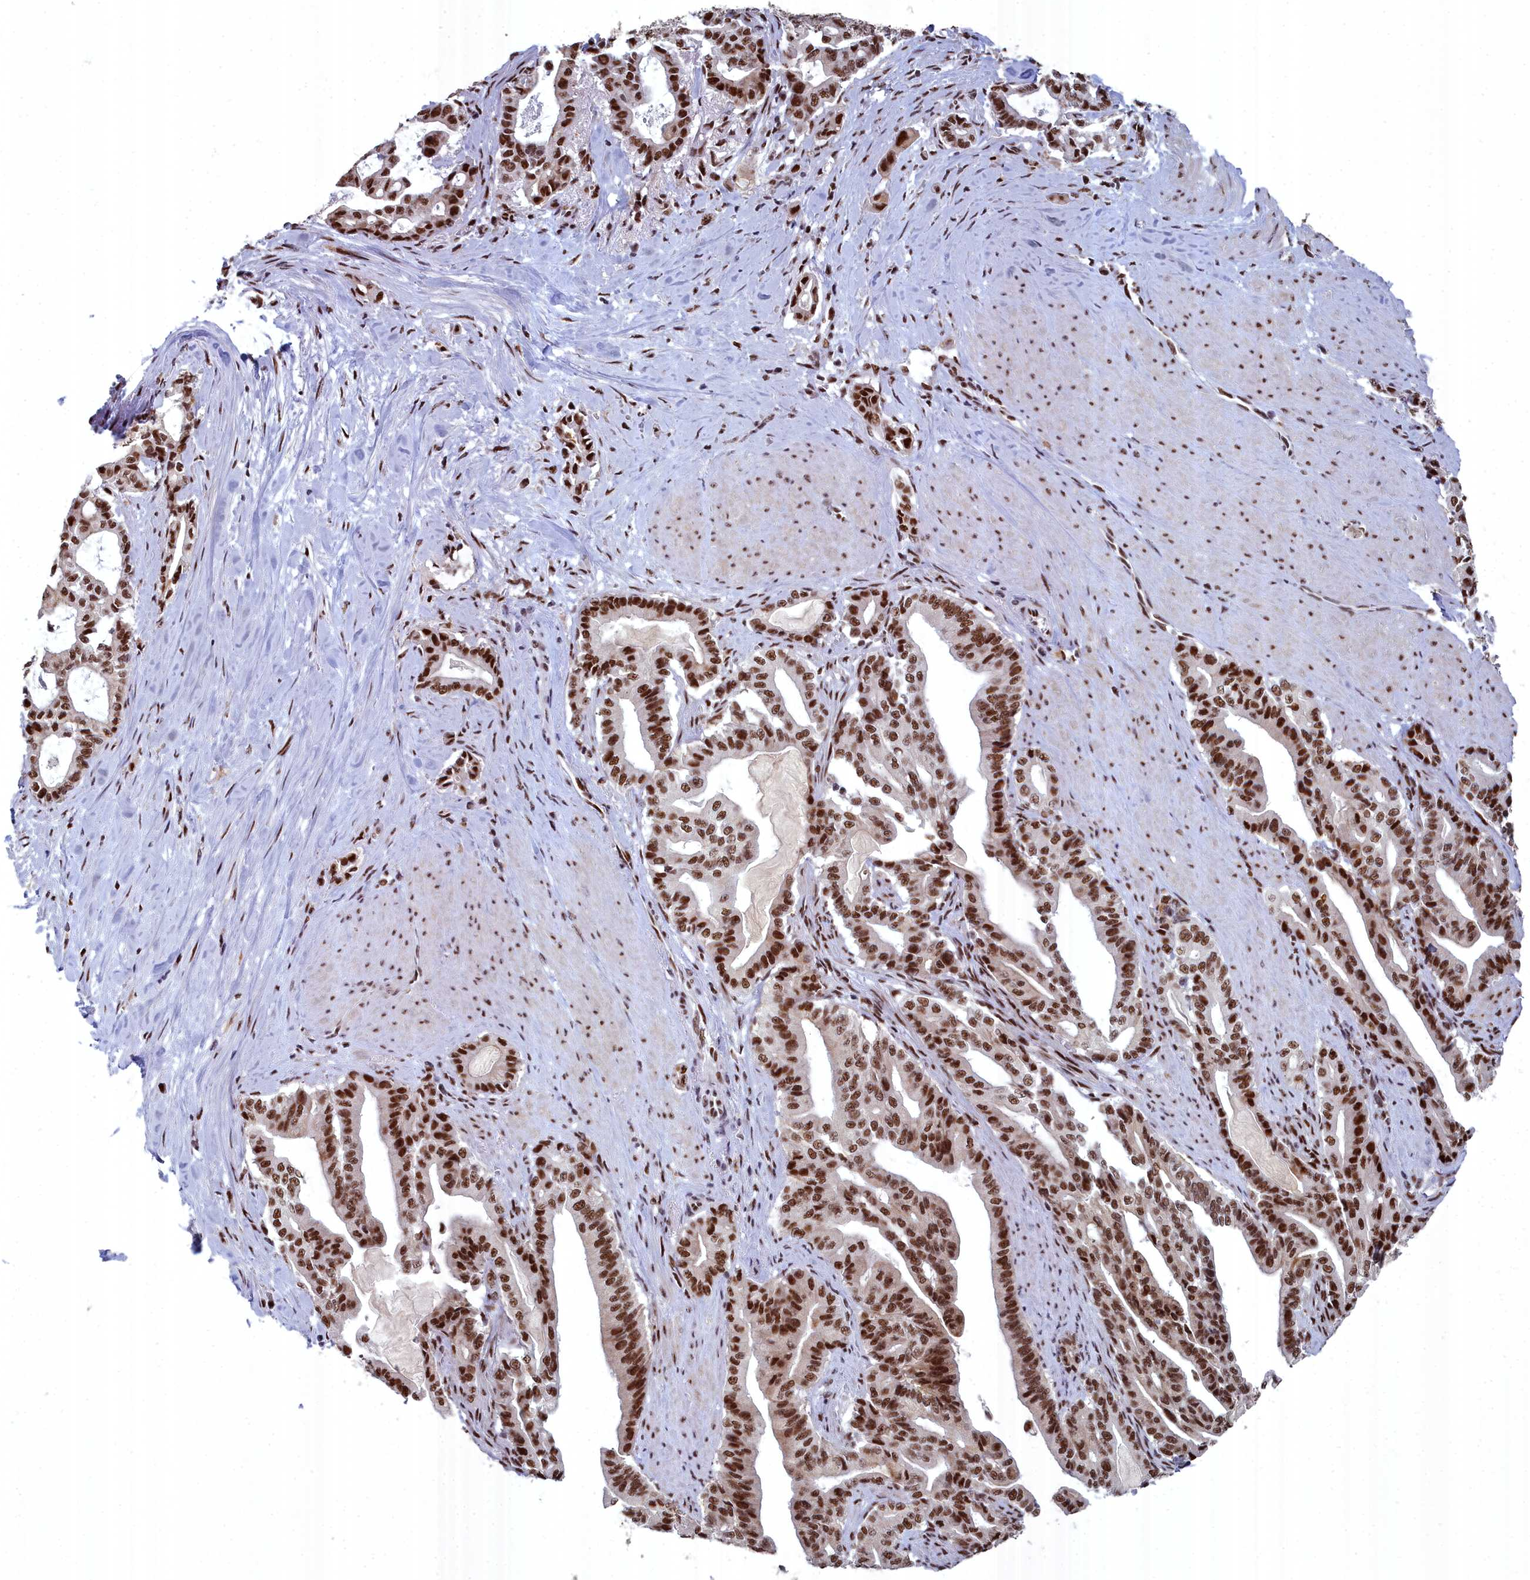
{"staining": {"intensity": "strong", "quantity": ">75%", "location": "nuclear"}, "tissue": "pancreatic cancer", "cell_type": "Tumor cells", "image_type": "cancer", "snomed": [{"axis": "morphology", "description": "Adenocarcinoma, NOS"}, {"axis": "topography", "description": "Pancreas"}], "caption": "The micrograph shows immunohistochemical staining of pancreatic cancer. There is strong nuclear expression is present in about >75% of tumor cells. (DAB IHC with brightfield microscopy, high magnification).", "gene": "SF3B3", "patient": {"sex": "male", "age": 63}}